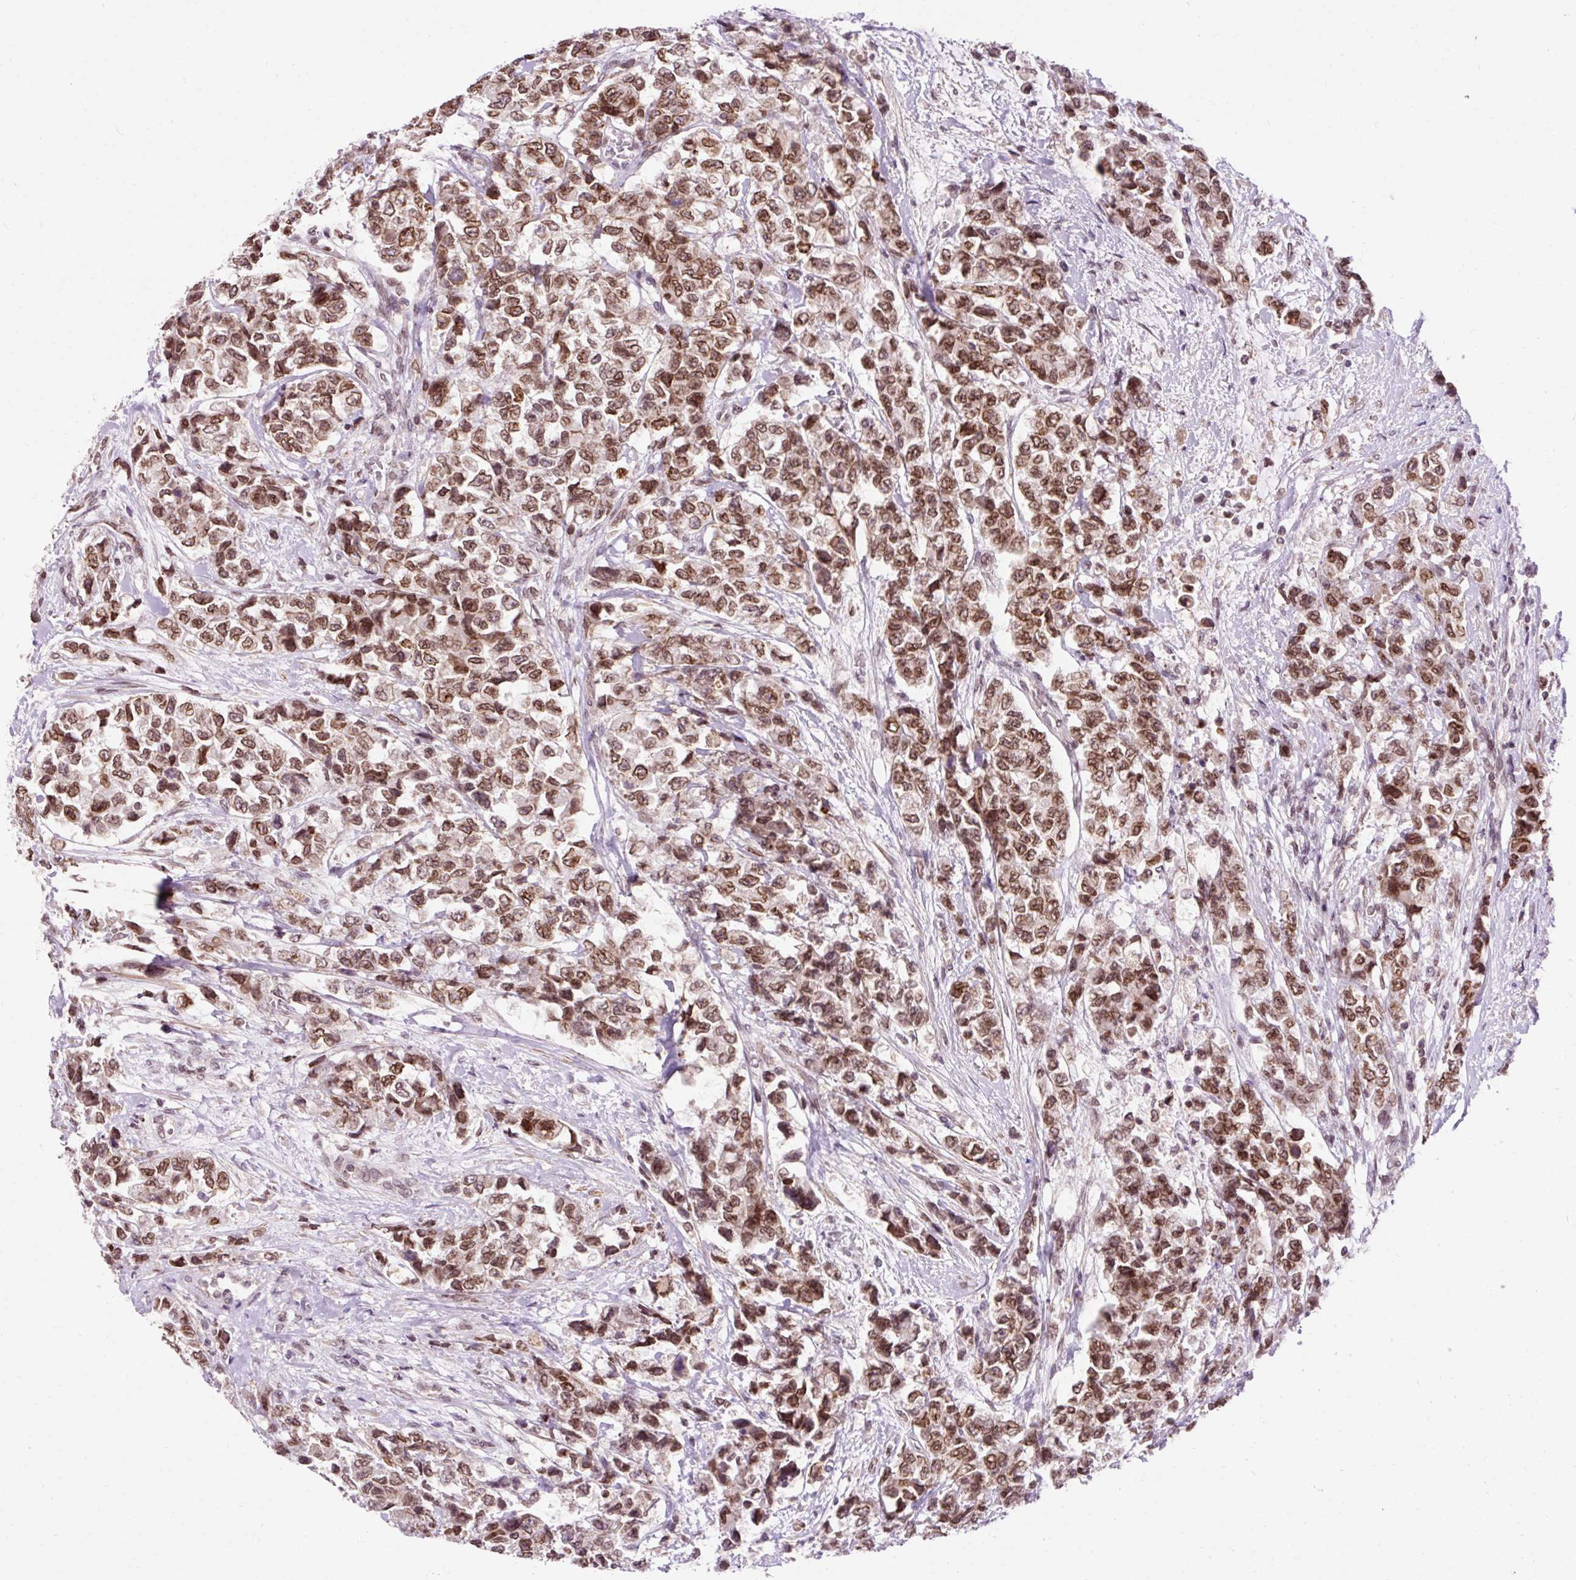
{"staining": {"intensity": "moderate", "quantity": ">75%", "location": "cytoplasmic/membranous,nuclear"}, "tissue": "urothelial cancer", "cell_type": "Tumor cells", "image_type": "cancer", "snomed": [{"axis": "morphology", "description": "Urothelial carcinoma, High grade"}, {"axis": "topography", "description": "Urinary bladder"}], "caption": "A histopathology image of urothelial cancer stained for a protein demonstrates moderate cytoplasmic/membranous and nuclear brown staining in tumor cells.", "gene": "ZNF610", "patient": {"sex": "female", "age": 78}}